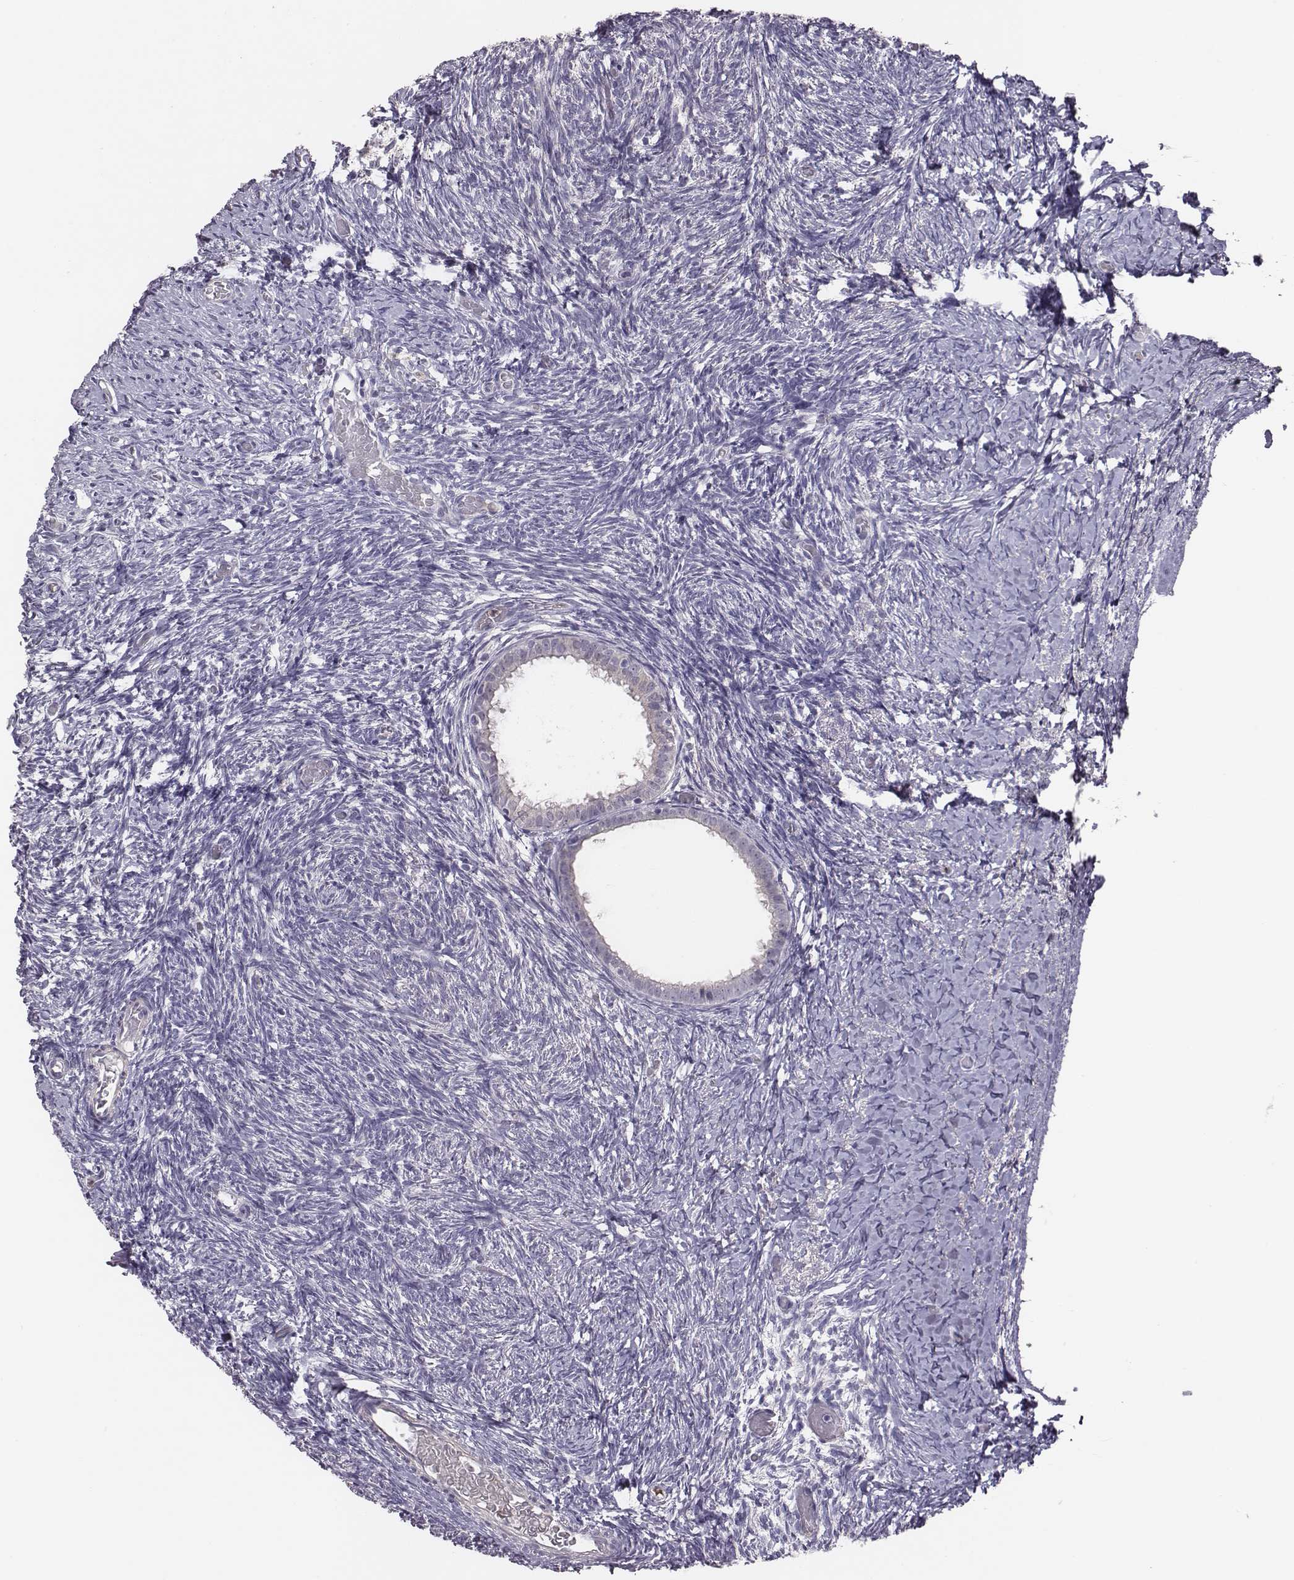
{"staining": {"intensity": "negative", "quantity": "none", "location": "none"}, "tissue": "ovary", "cell_type": "Follicle cells", "image_type": "normal", "snomed": [{"axis": "morphology", "description": "Normal tissue, NOS"}, {"axis": "topography", "description": "Ovary"}], "caption": "This is an immunohistochemistry (IHC) photomicrograph of unremarkable human ovary. There is no positivity in follicle cells.", "gene": "KMO", "patient": {"sex": "female", "age": 39}}